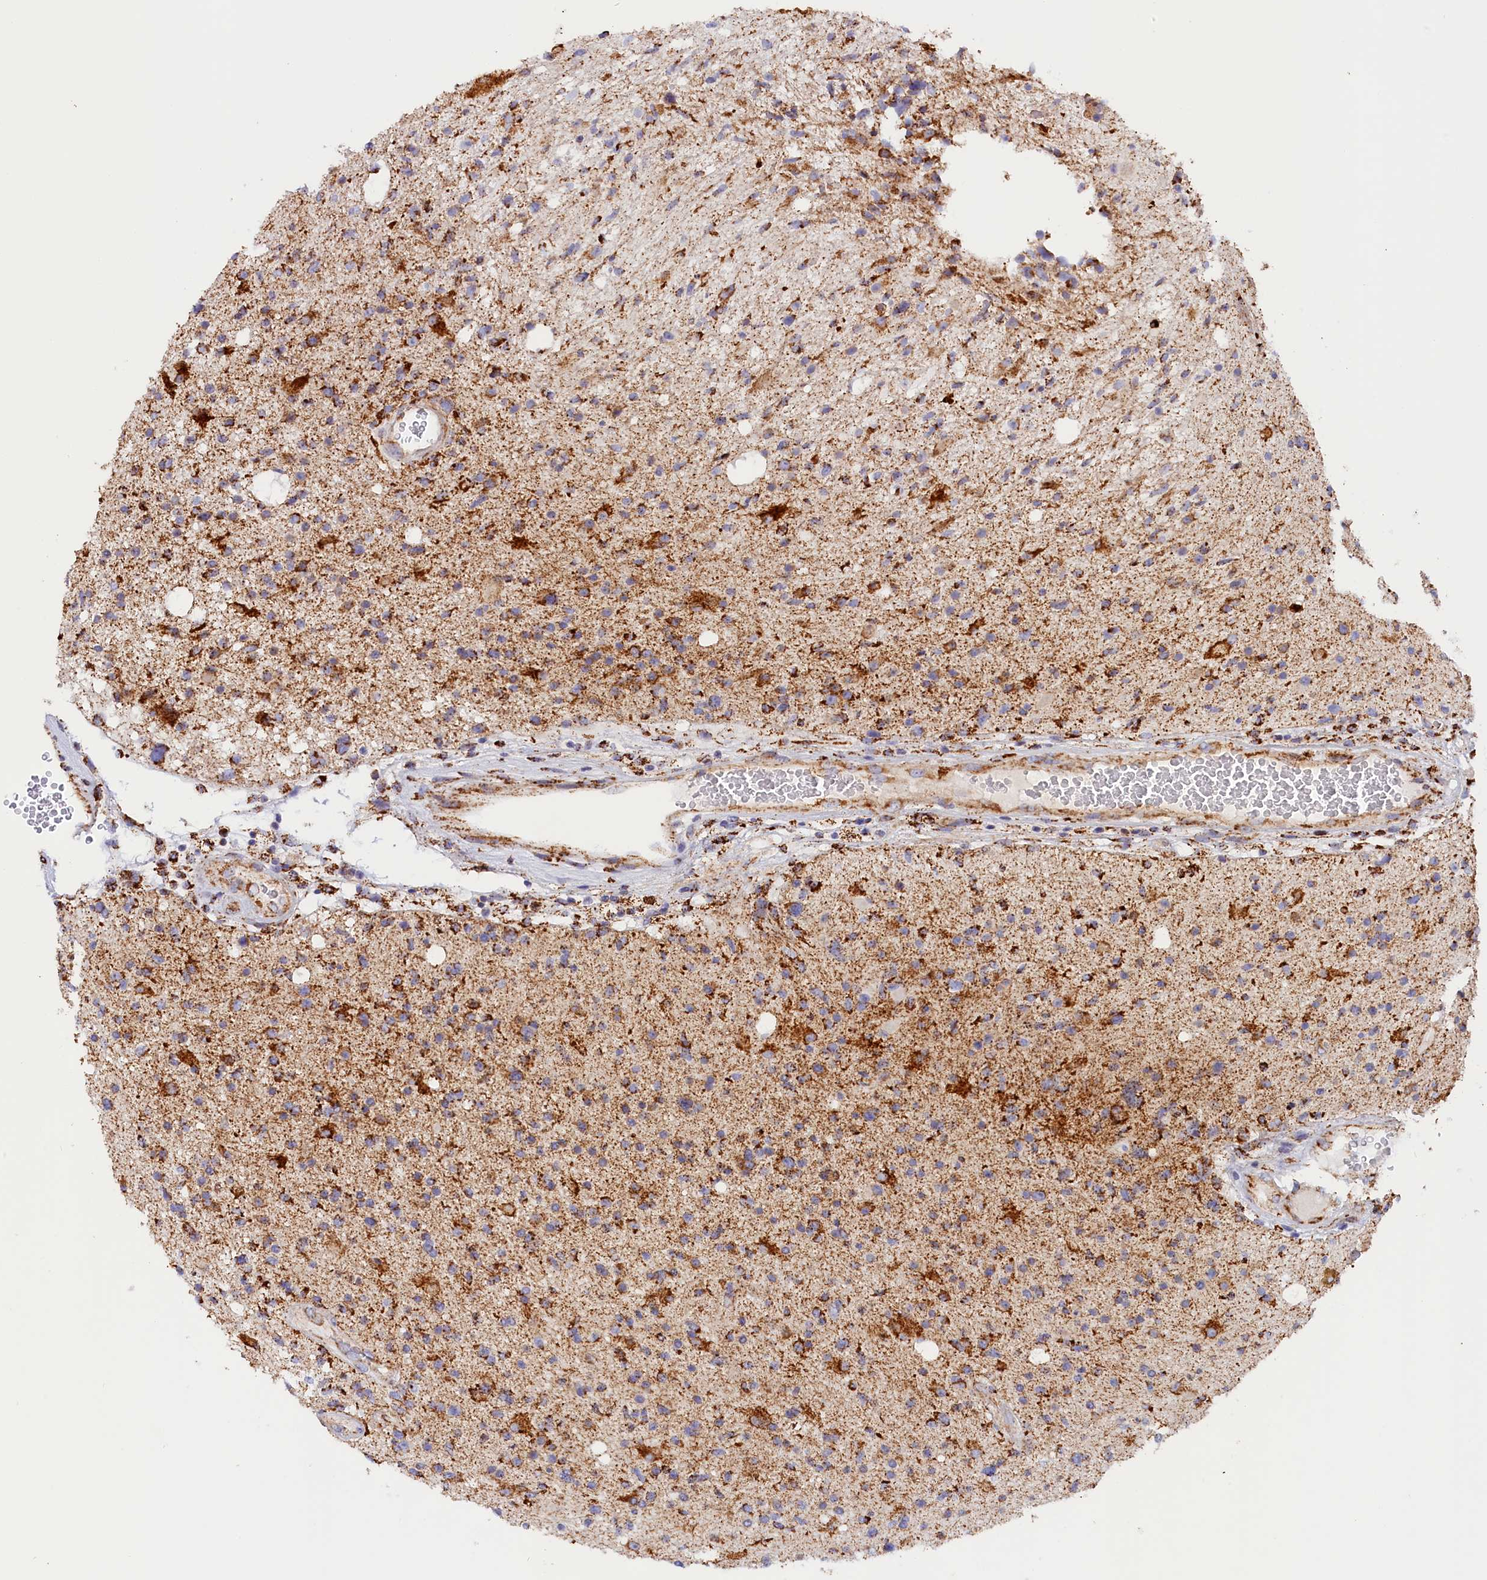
{"staining": {"intensity": "moderate", "quantity": "<25%", "location": "cytoplasmic/membranous"}, "tissue": "glioma", "cell_type": "Tumor cells", "image_type": "cancer", "snomed": [{"axis": "morphology", "description": "Glioma, malignant, High grade"}, {"axis": "topography", "description": "Brain"}], "caption": "High-power microscopy captured an IHC micrograph of malignant high-grade glioma, revealing moderate cytoplasmic/membranous expression in about <25% of tumor cells.", "gene": "AKTIP", "patient": {"sex": "male", "age": 33}}